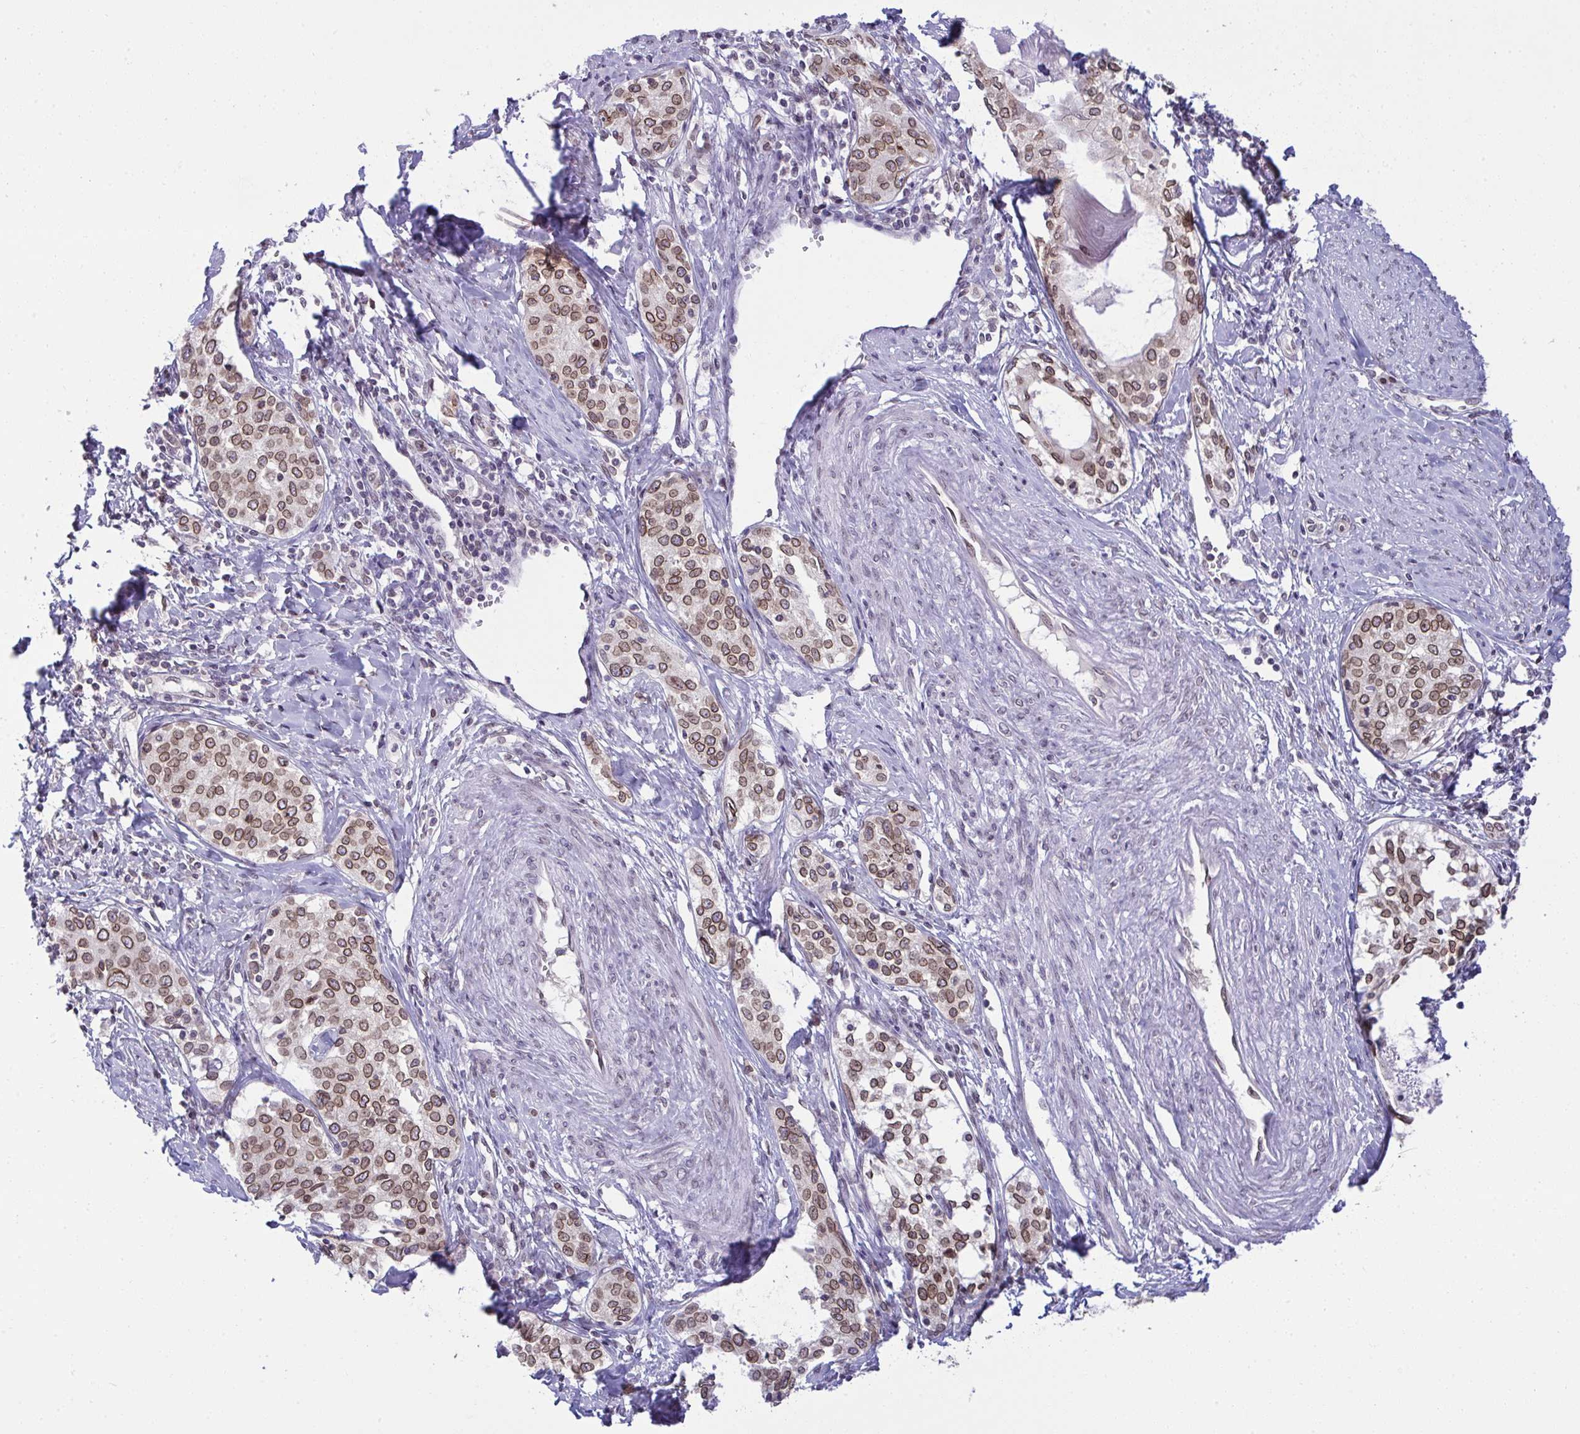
{"staining": {"intensity": "moderate", "quantity": ">75%", "location": "cytoplasmic/membranous,nuclear"}, "tissue": "cervical cancer", "cell_type": "Tumor cells", "image_type": "cancer", "snomed": [{"axis": "morphology", "description": "Squamous cell carcinoma, NOS"}, {"axis": "morphology", "description": "Adenocarcinoma, NOS"}, {"axis": "topography", "description": "Cervix"}], "caption": "There is medium levels of moderate cytoplasmic/membranous and nuclear staining in tumor cells of adenocarcinoma (cervical), as demonstrated by immunohistochemical staining (brown color).", "gene": "RANBP2", "patient": {"sex": "female", "age": 52}}